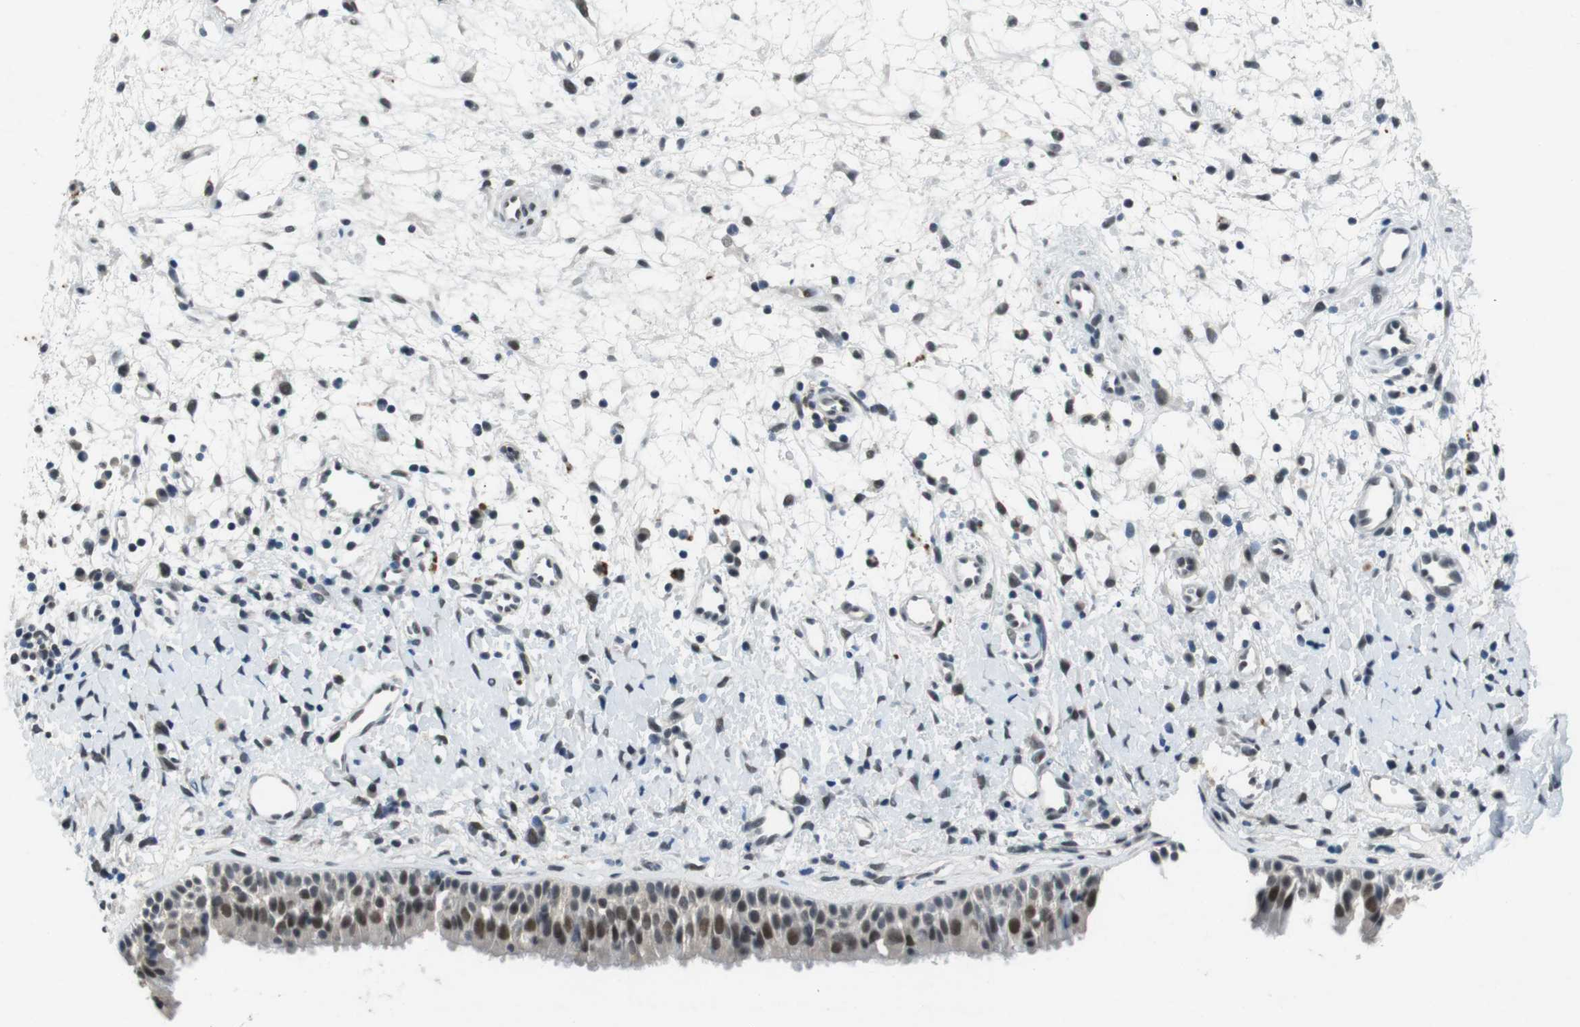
{"staining": {"intensity": "weak", "quantity": "25%-75%", "location": "nuclear"}, "tissue": "nasopharynx", "cell_type": "Respiratory epithelial cells", "image_type": "normal", "snomed": [{"axis": "morphology", "description": "Normal tissue, NOS"}, {"axis": "topography", "description": "Nasopharynx"}], "caption": "Immunohistochemical staining of benign nasopharynx shows weak nuclear protein staining in about 25%-75% of respiratory epithelial cells. (Stains: DAB (3,3'-diaminobenzidine) in brown, nuclei in blue, Microscopy: brightfield microscopy at high magnification).", "gene": "USP7", "patient": {"sex": "male", "age": 22}}